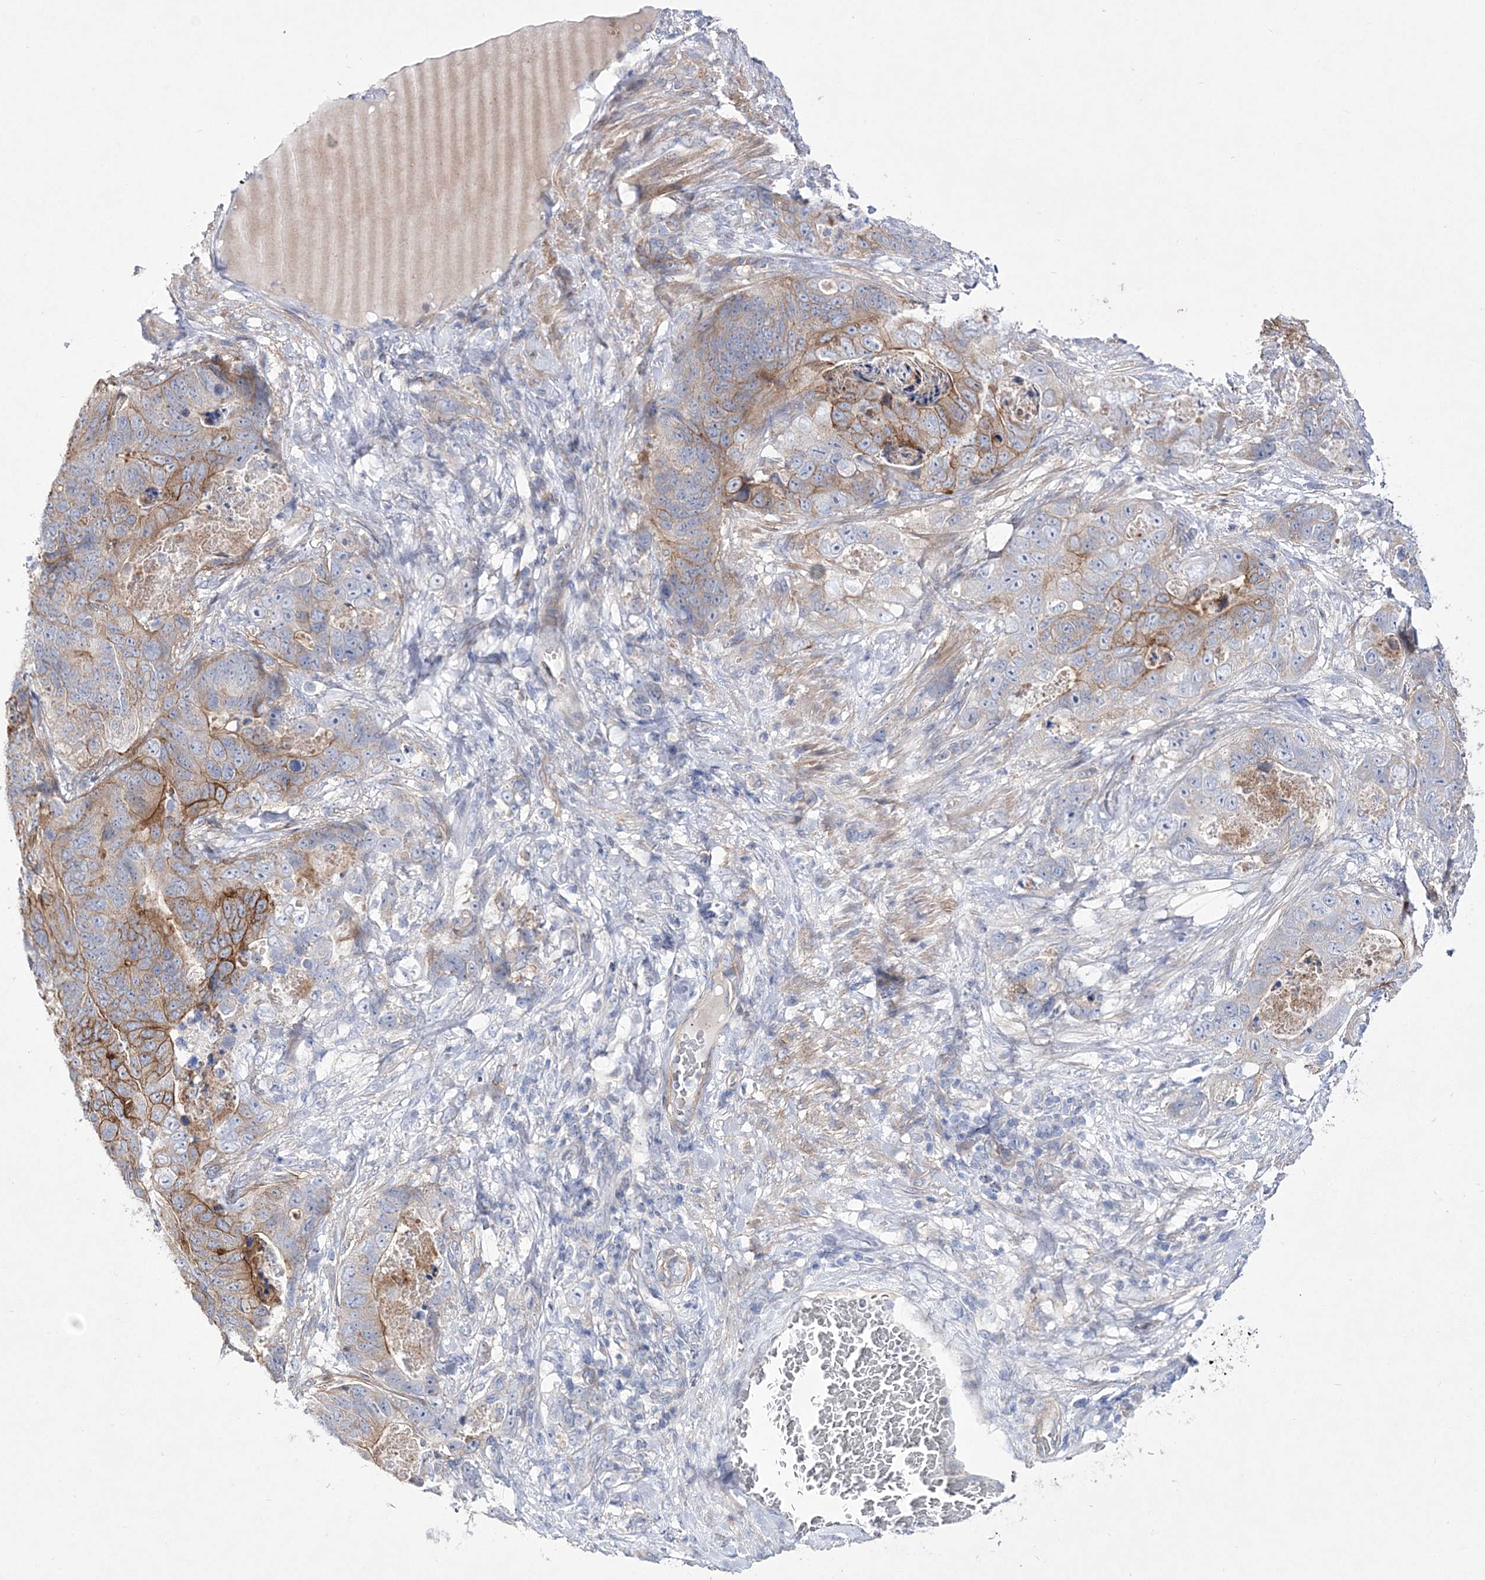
{"staining": {"intensity": "moderate", "quantity": ">75%", "location": "cytoplasmic/membranous"}, "tissue": "stomach cancer", "cell_type": "Tumor cells", "image_type": "cancer", "snomed": [{"axis": "morphology", "description": "Normal tissue, NOS"}, {"axis": "morphology", "description": "Adenocarcinoma, NOS"}, {"axis": "topography", "description": "Stomach"}], "caption": "Human adenocarcinoma (stomach) stained with a brown dye shows moderate cytoplasmic/membranous positive expression in approximately >75% of tumor cells.", "gene": "ANO1", "patient": {"sex": "female", "age": 89}}